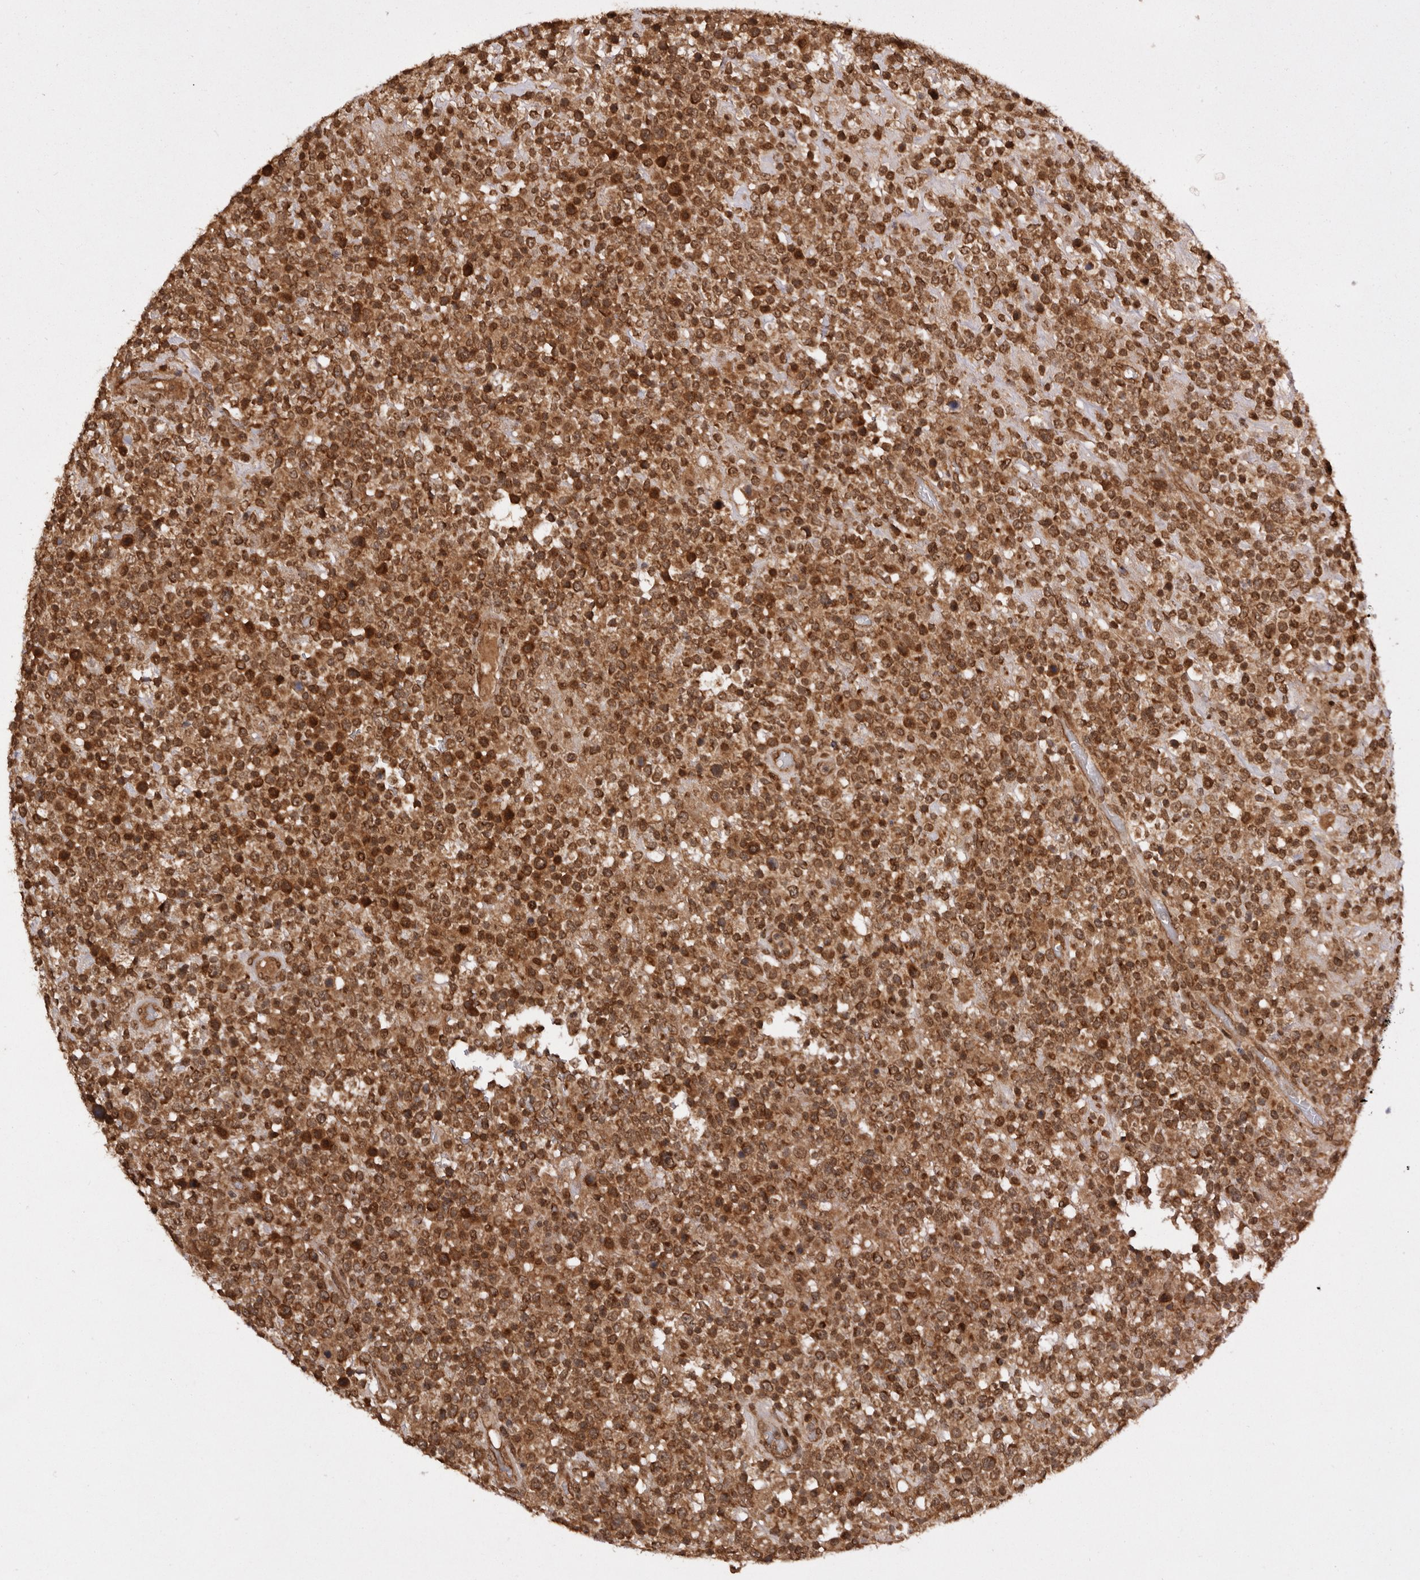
{"staining": {"intensity": "strong", "quantity": ">75%", "location": "cytoplasmic/membranous,nuclear"}, "tissue": "lymphoma", "cell_type": "Tumor cells", "image_type": "cancer", "snomed": [{"axis": "morphology", "description": "Malignant lymphoma, non-Hodgkin's type, High grade"}, {"axis": "topography", "description": "Colon"}], "caption": "Brown immunohistochemical staining in high-grade malignant lymphoma, non-Hodgkin's type shows strong cytoplasmic/membranous and nuclear expression in approximately >75% of tumor cells. Using DAB (brown) and hematoxylin (blue) stains, captured at high magnification using brightfield microscopy.", "gene": "TARS2", "patient": {"sex": "female", "age": 53}}